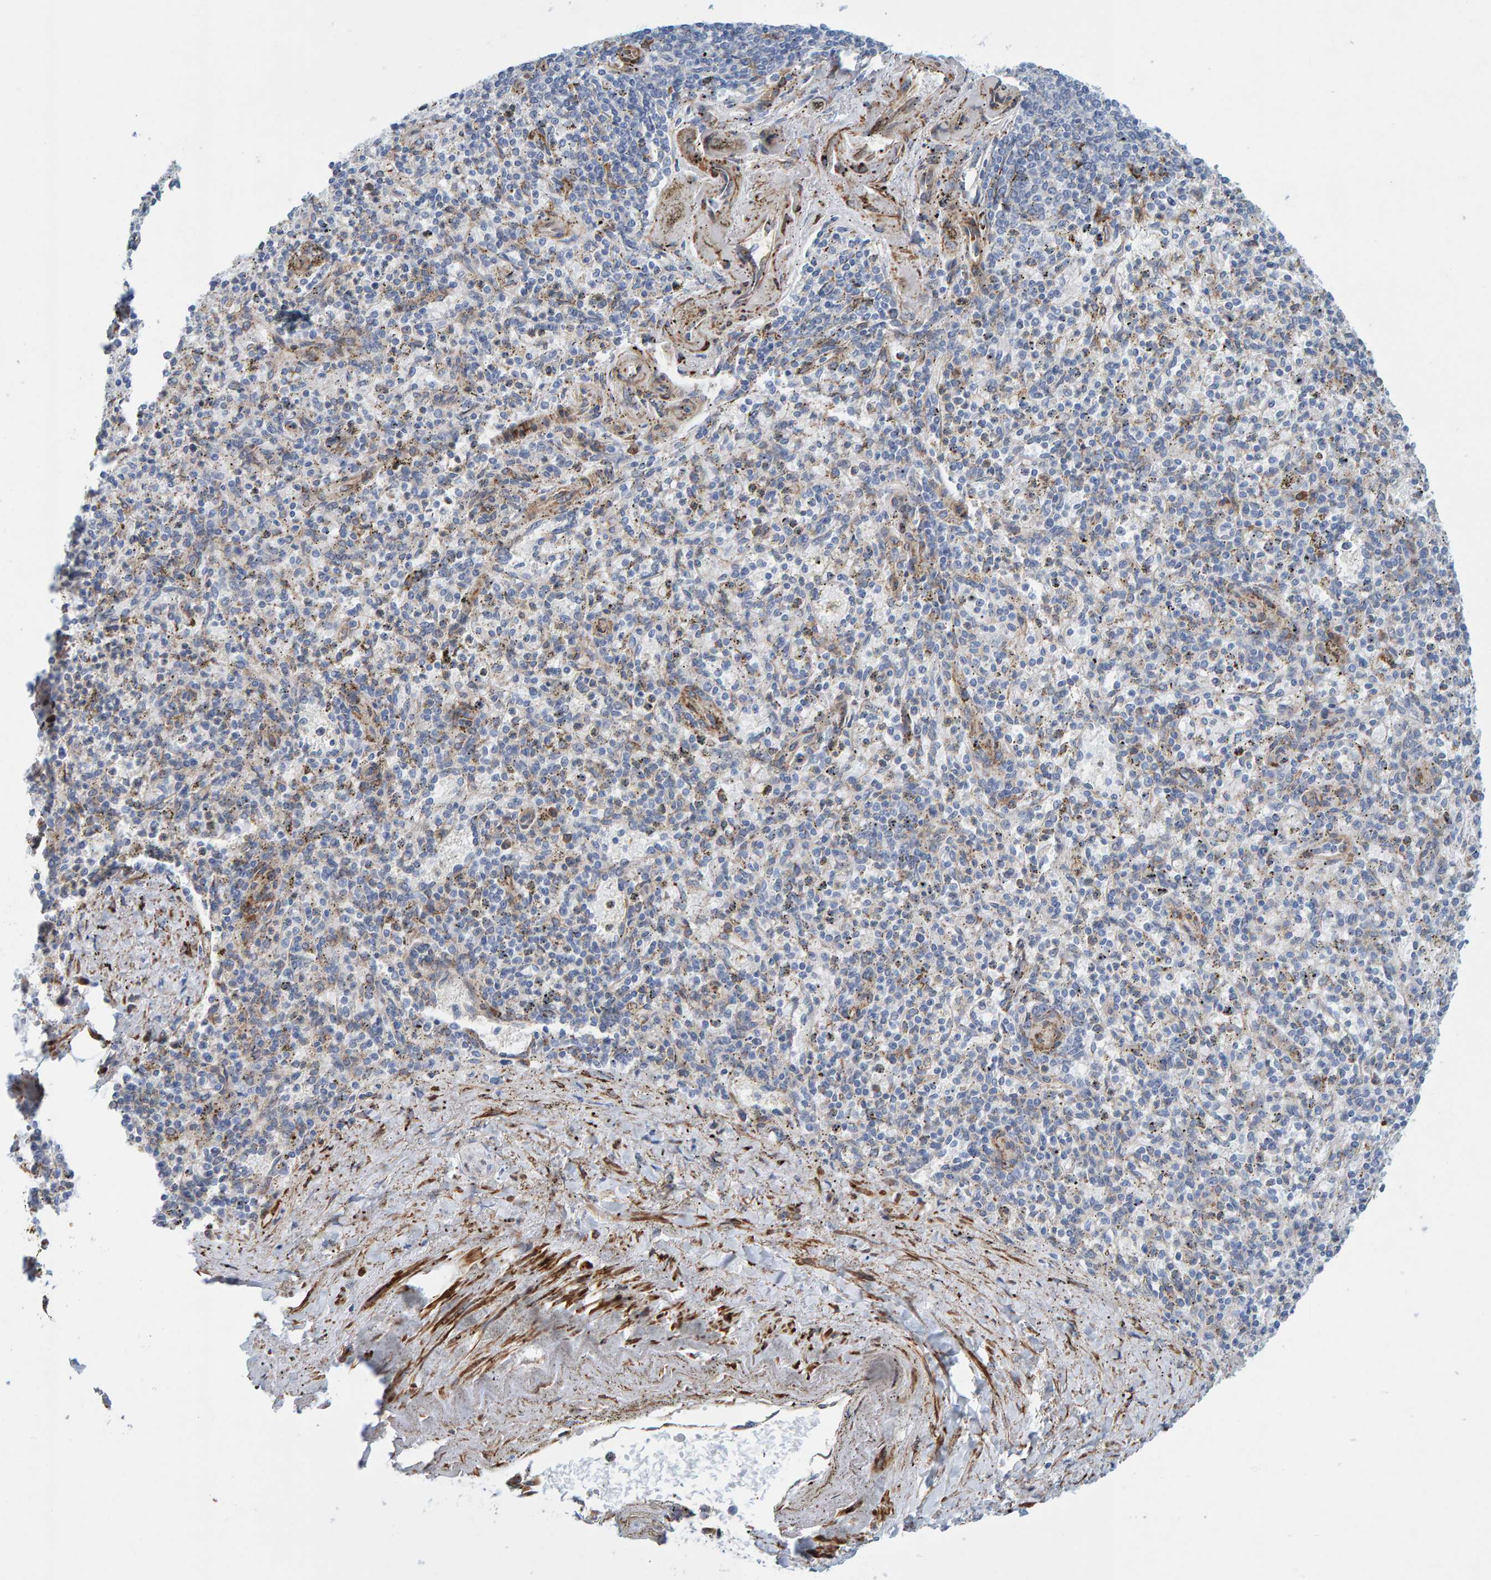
{"staining": {"intensity": "negative", "quantity": "none", "location": "none"}, "tissue": "spleen", "cell_type": "Cells in red pulp", "image_type": "normal", "snomed": [{"axis": "morphology", "description": "Normal tissue, NOS"}, {"axis": "topography", "description": "Spleen"}], "caption": "An IHC micrograph of normal spleen is shown. There is no staining in cells in red pulp of spleen.", "gene": "MMP16", "patient": {"sex": "male", "age": 72}}